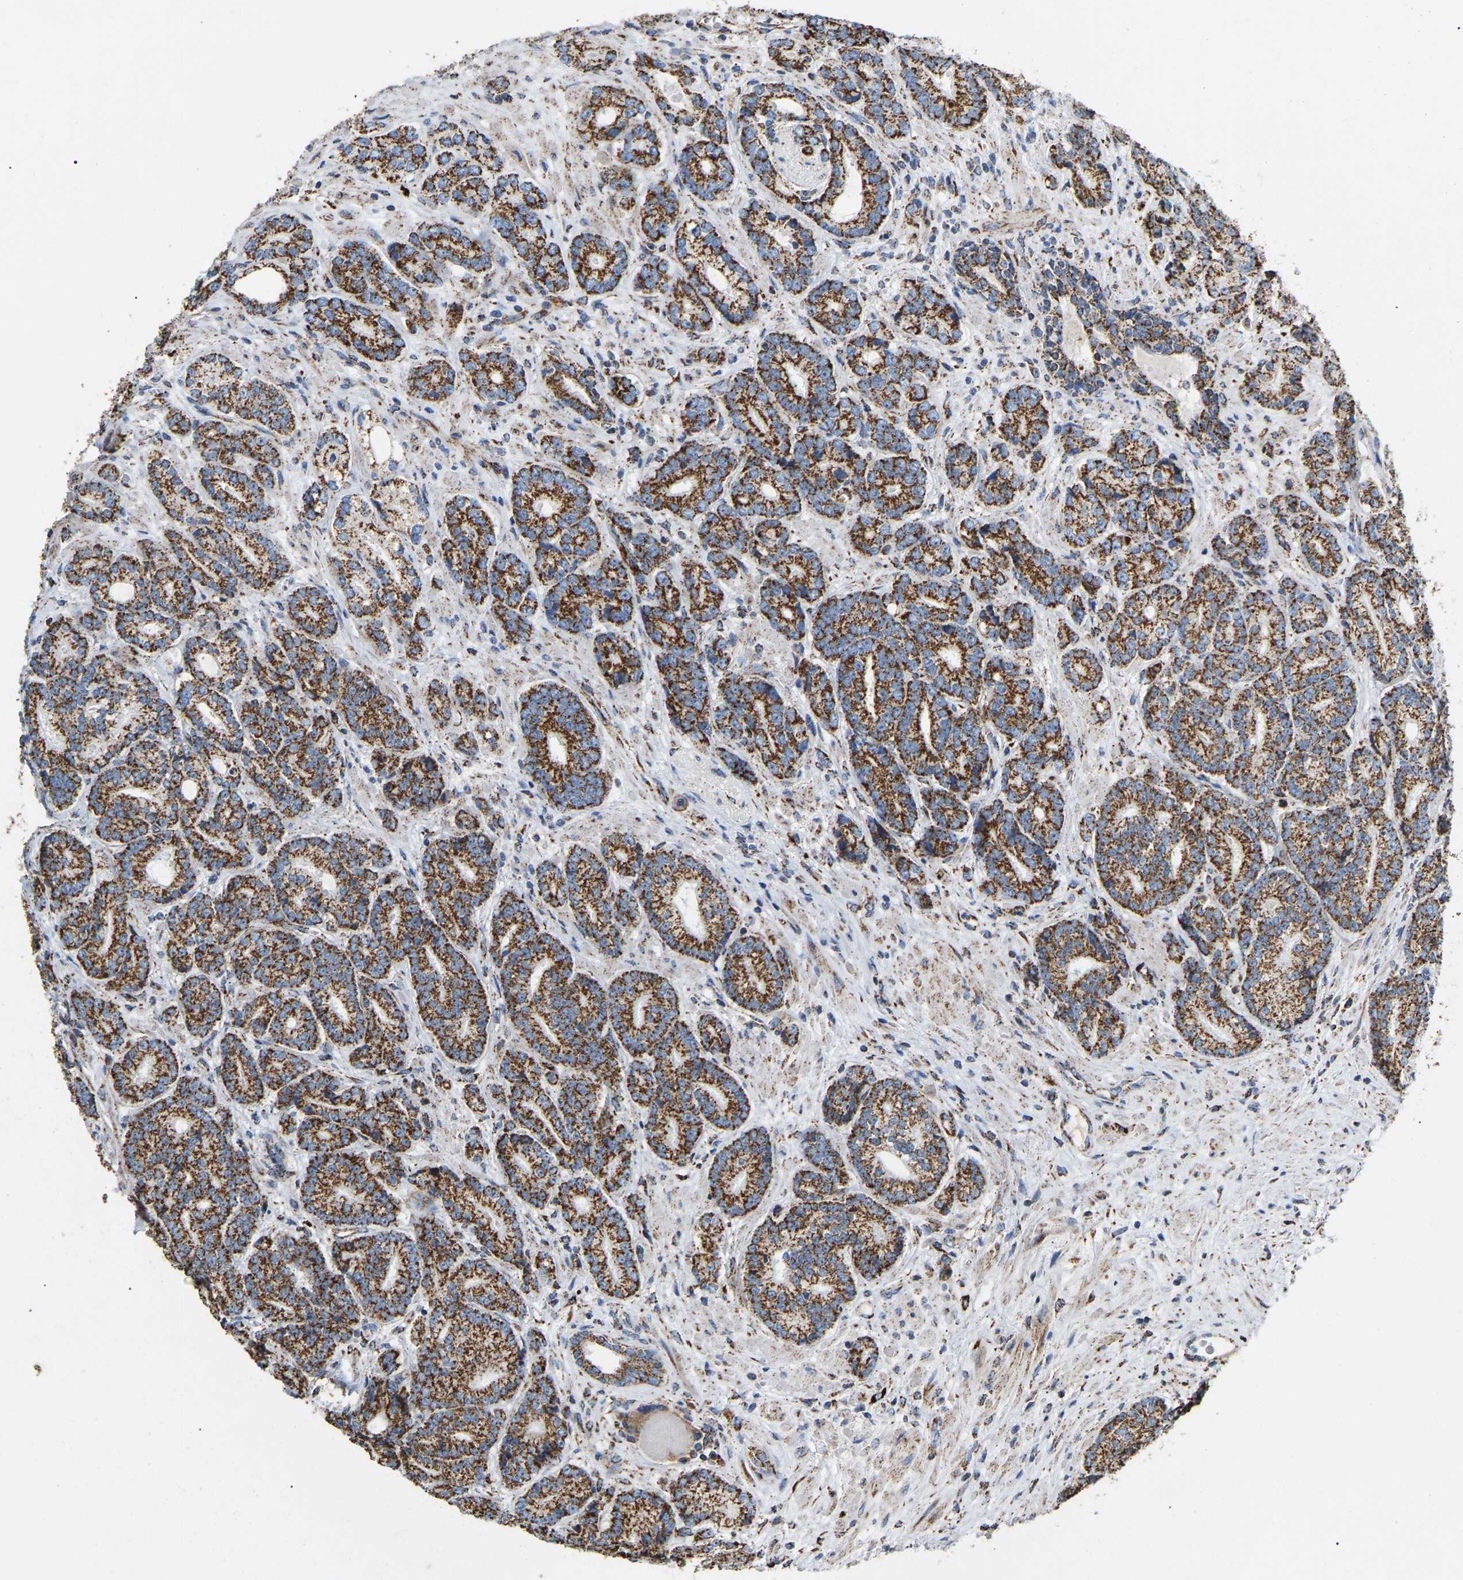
{"staining": {"intensity": "moderate", "quantity": ">75%", "location": "cytoplasmic/membranous"}, "tissue": "prostate cancer", "cell_type": "Tumor cells", "image_type": "cancer", "snomed": [{"axis": "morphology", "description": "Adenocarcinoma, High grade"}, {"axis": "topography", "description": "Prostate"}], "caption": "Protein positivity by IHC exhibits moderate cytoplasmic/membranous positivity in about >75% of tumor cells in prostate cancer (adenocarcinoma (high-grade)). The staining was performed using DAB to visualize the protein expression in brown, while the nuclei were stained in blue with hematoxylin (Magnification: 20x).", "gene": "HIBADH", "patient": {"sex": "male", "age": 61}}